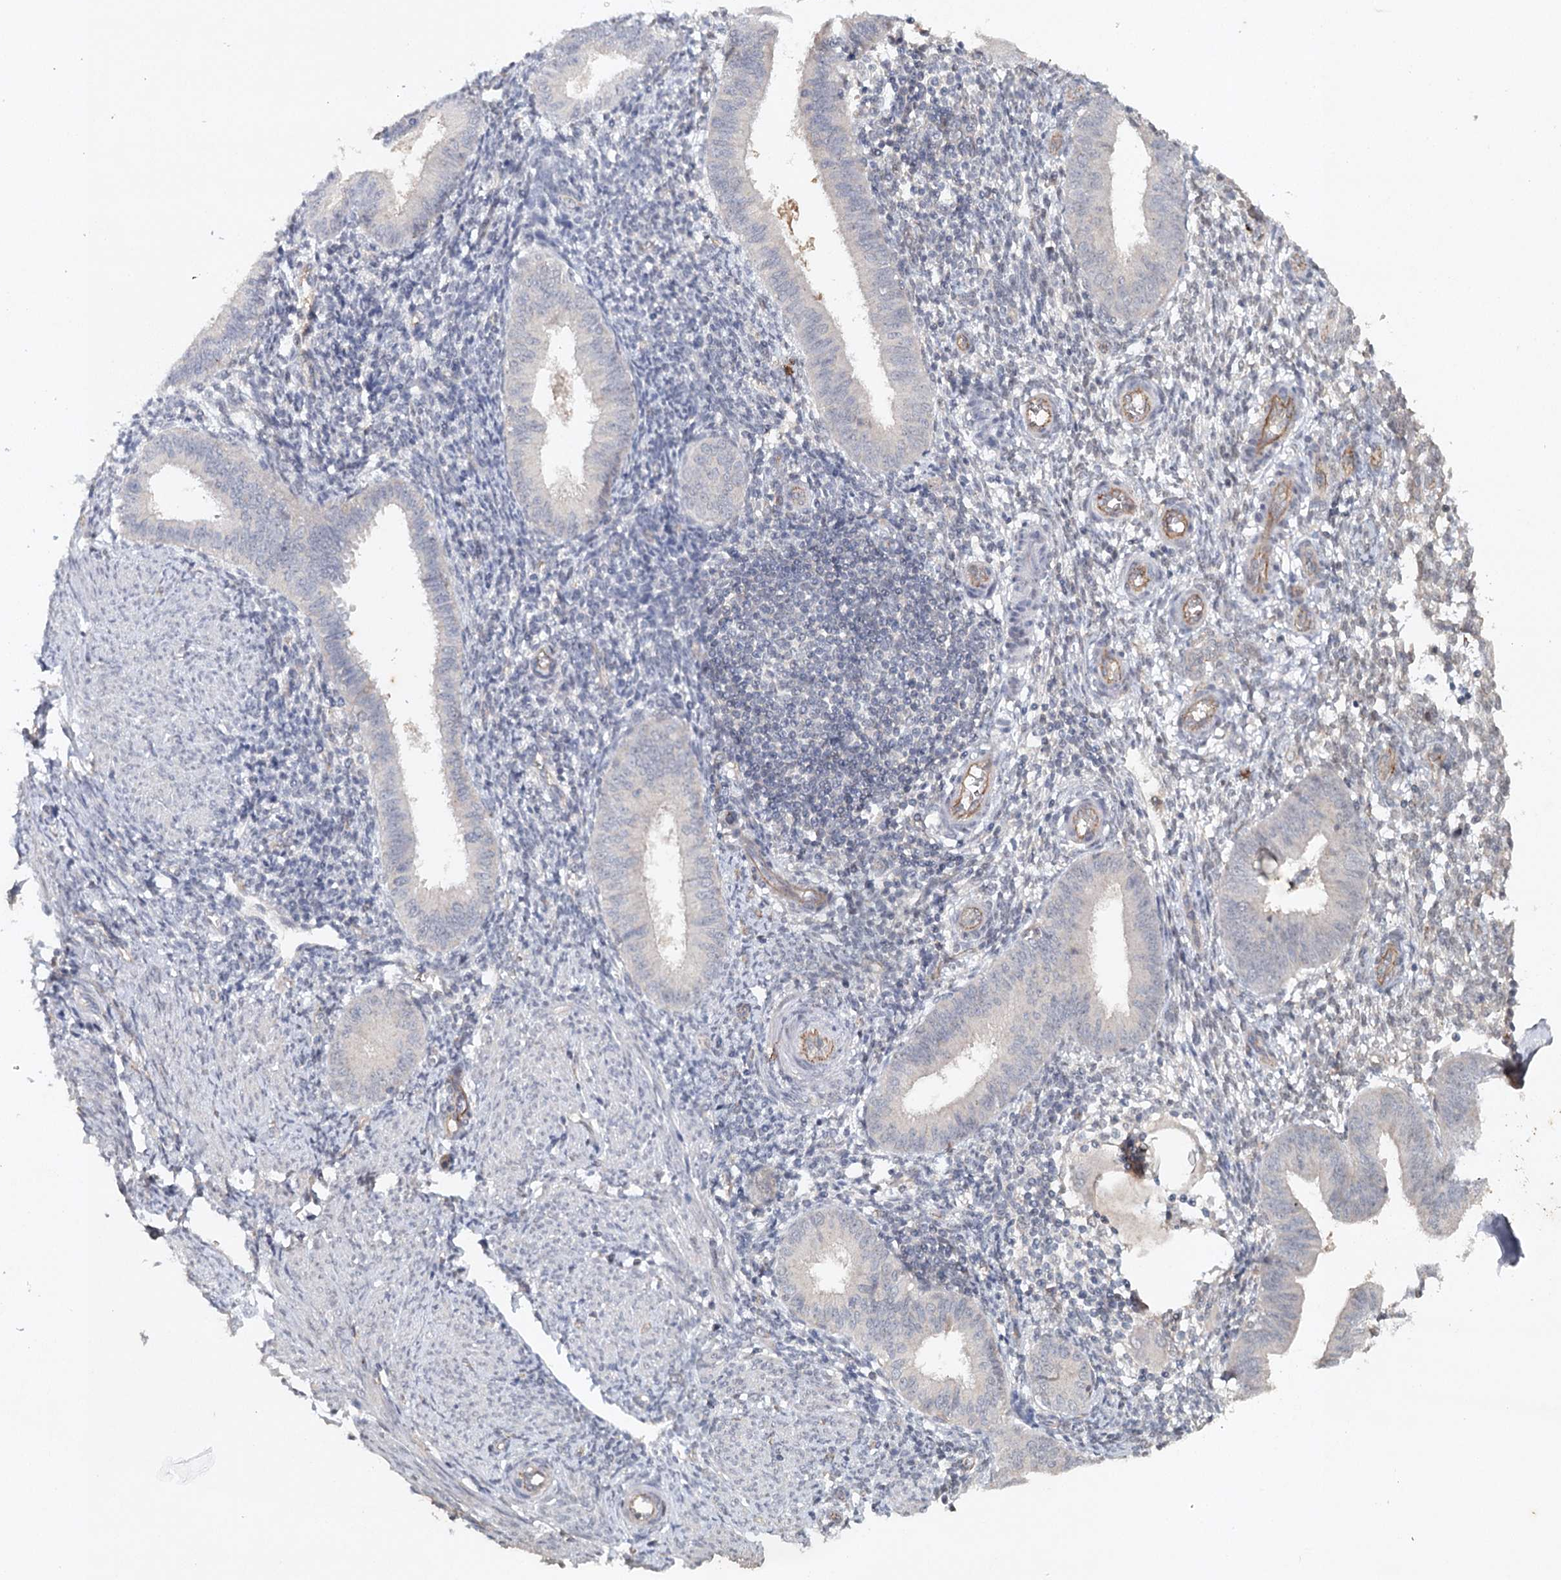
{"staining": {"intensity": "negative", "quantity": "none", "location": "none"}, "tissue": "endometrium", "cell_type": "Cells in endometrial stroma", "image_type": "normal", "snomed": [{"axis": "morphology", "description": "Normal tissue, NOS"}, {"axis": "topography", "description": "Uterus"}, {"axis": "topography", "description": "Endometrium"}], "caption": "DAB (3,3'-diaminobenzidine) immunohistochemical staining of unremarkable human endometrium shows no significant positivity in cells in endometrial stroma.", "gene": "SYNPO", "patient": {"sex": "female", "age": 48}}